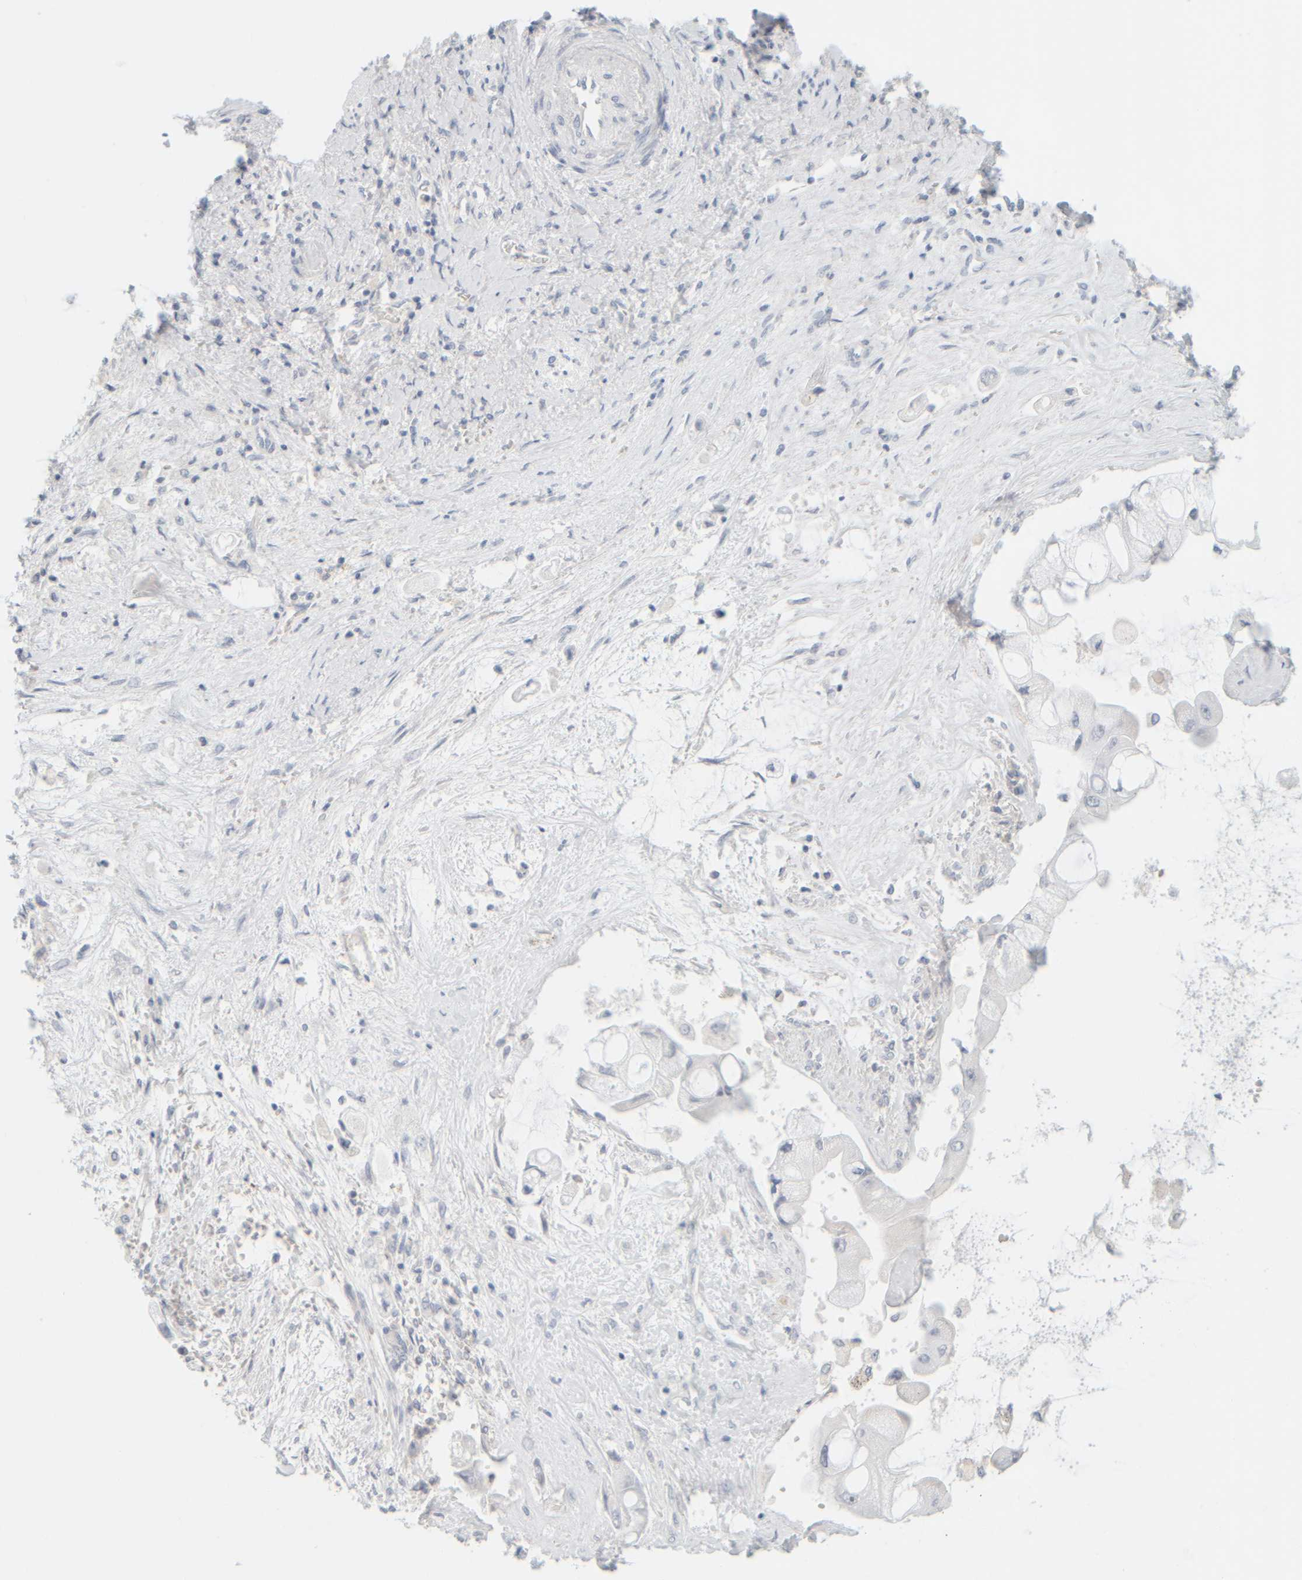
{"staining": {"intensity": "negative", "quantity": "none", "location": "none"}, "tissue": "liver cancer", "cell_type": "Tumor cells", "image_type": "cancer", "snomed": [{"axis": "morphology", "description": "Cholangiocarcinoma"}, {"axis": "topography", "description": "Liver"}], "caption": "This is an IHC image of human liver cancer. There is no positivity in tumor cells.", "gene": "PTGES3L-AARSD1", "patient": {"sex": "male", "age": 50}}